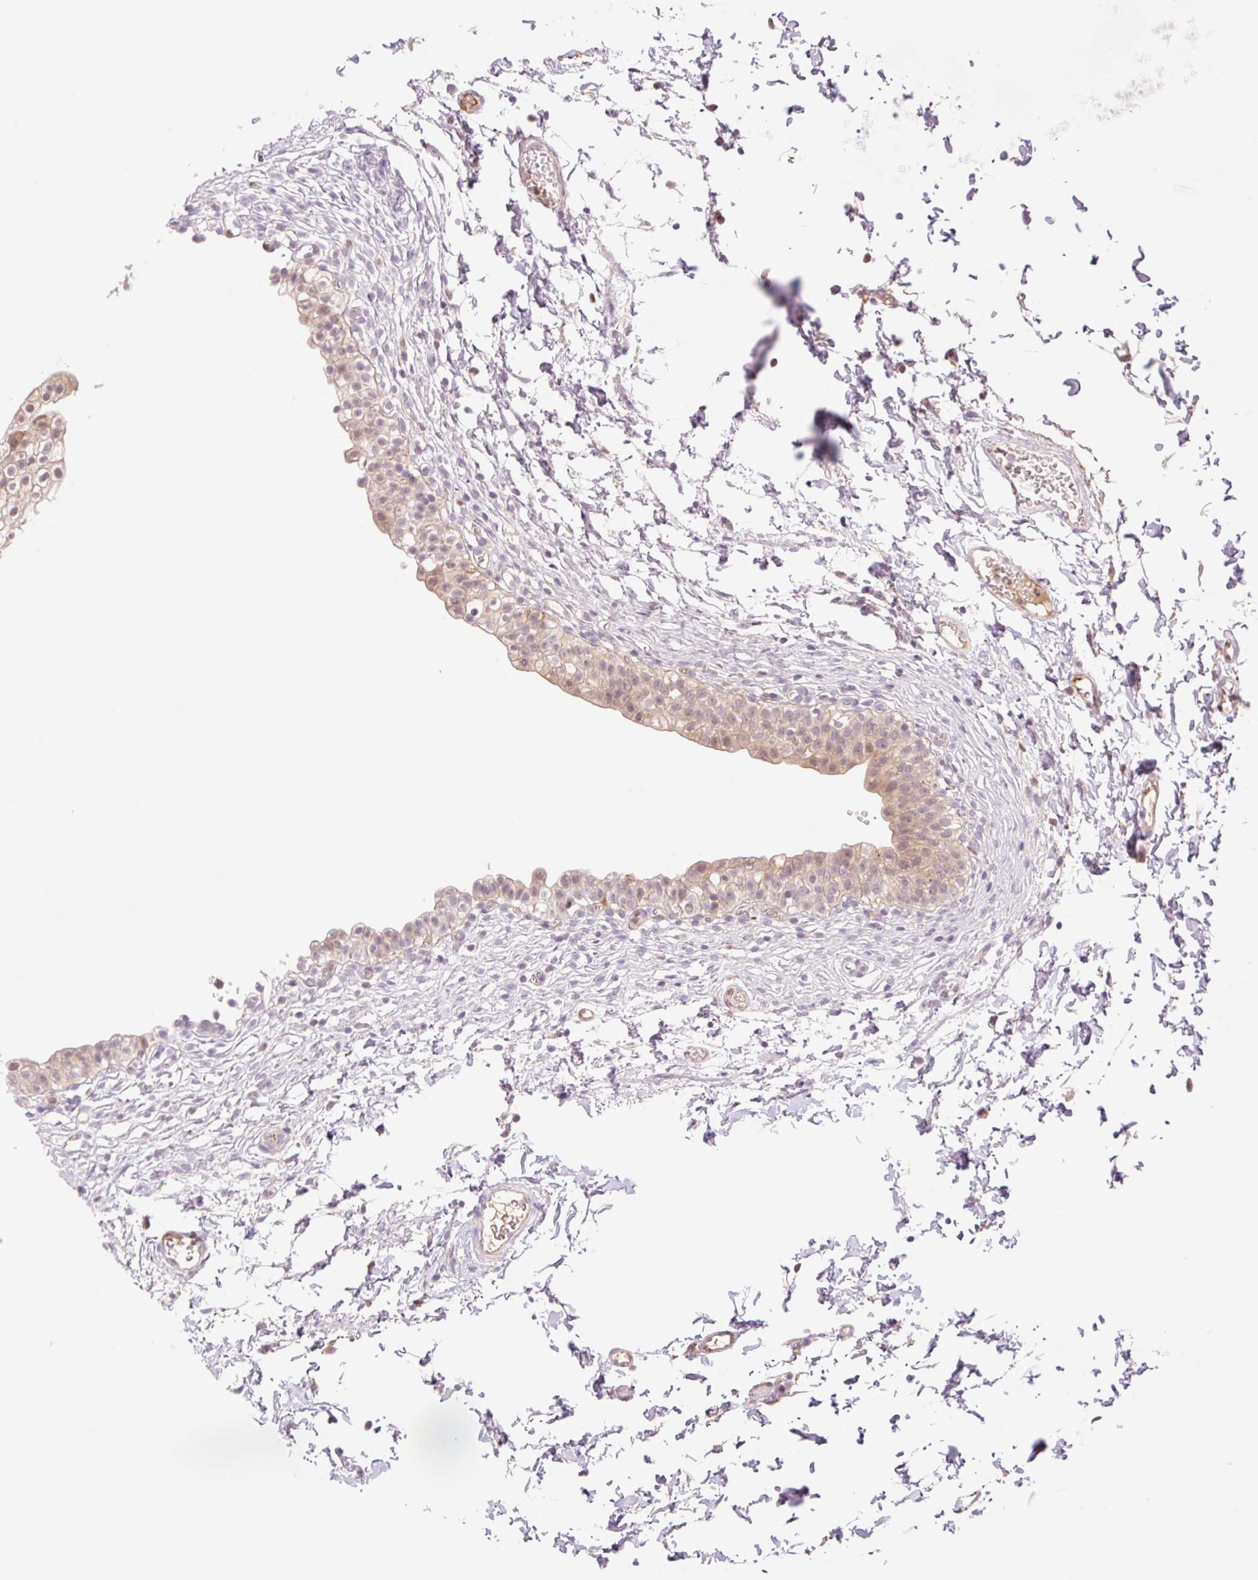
{"staining": {"intensity": "moderate", "quantity": "25%-75%", "location": "cytoplasmic/membranous,nuclear"}, "tissue": "urinary bladder", "cell_type": "Urothelial cells", "image_type": "normal", "snomed": [{"axis": "morphology", "description": "Normal tissue, NOS"}, {"axis": "topography", "description": "Urinary bladder"}, {"axis": "topography", "description": "Peripheral nerve tissue"}], "caption": "Immunohistochemical staining of normal human urinary bladder shows 25%-75% levels of moderate cytoplasmic/membranous,nuclear protein expression in approximately 25%-75% of urothelial cells.", "gene": "HEBP1", "patient": {"sex": "male", "age": 55}}